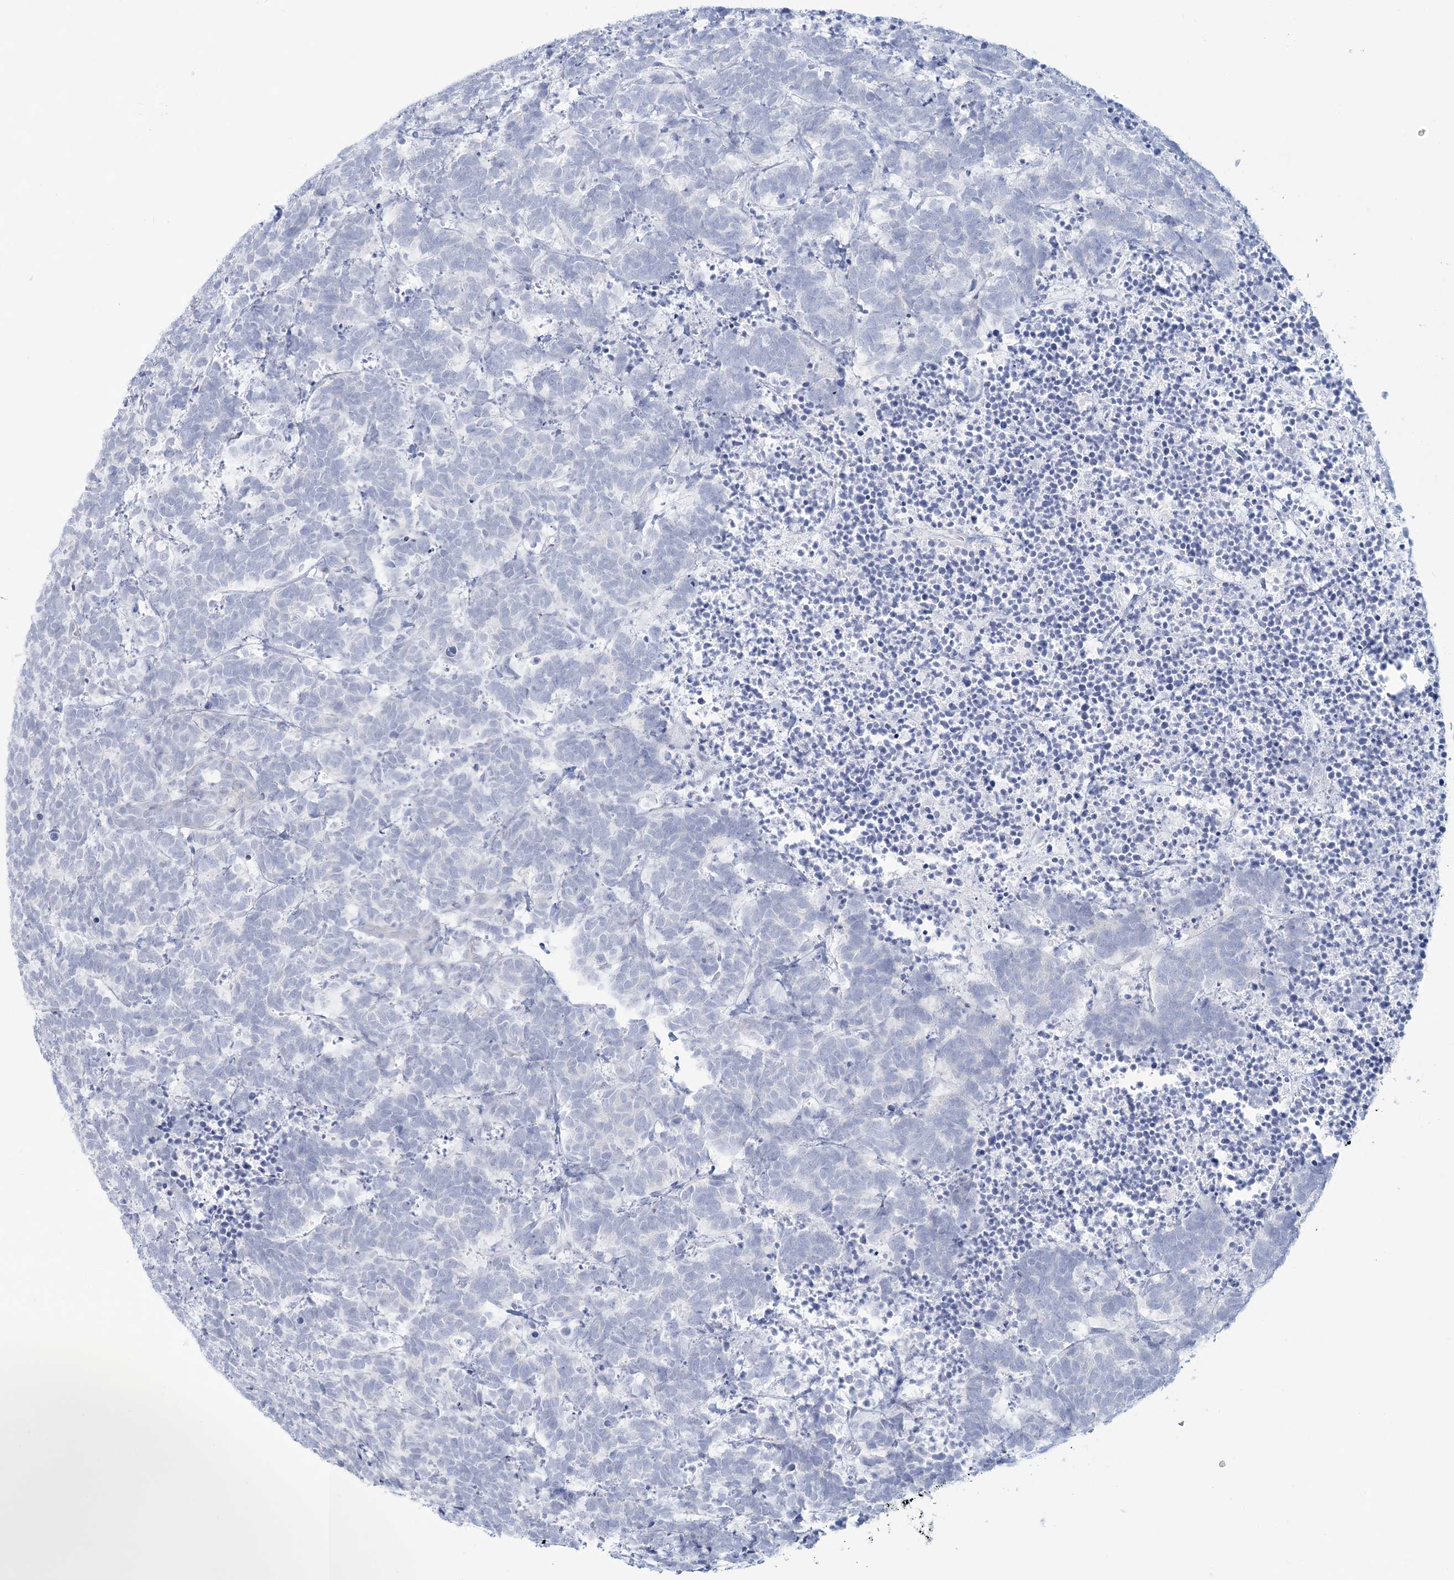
{"staining": {"intensity": "negative", "quantity": "none", "location": "none"}, "tissue": "carcinoid", "cell_type": "Tumor cells", "image_type": "cancer", "snomed": [{"axis": "morphology", "description": "Carcinoma, NOS"}, {"axis": "morphology", "description": "Carcinoid, malignant, NOS"}, {"axis": "topography", "description": "Urinary bladder"}], "caption": "The histopathology image shows no staining of tumor cells in carcinoid.", "gene": "ADGB", "patient": {"sex": "male", "age": 57}}